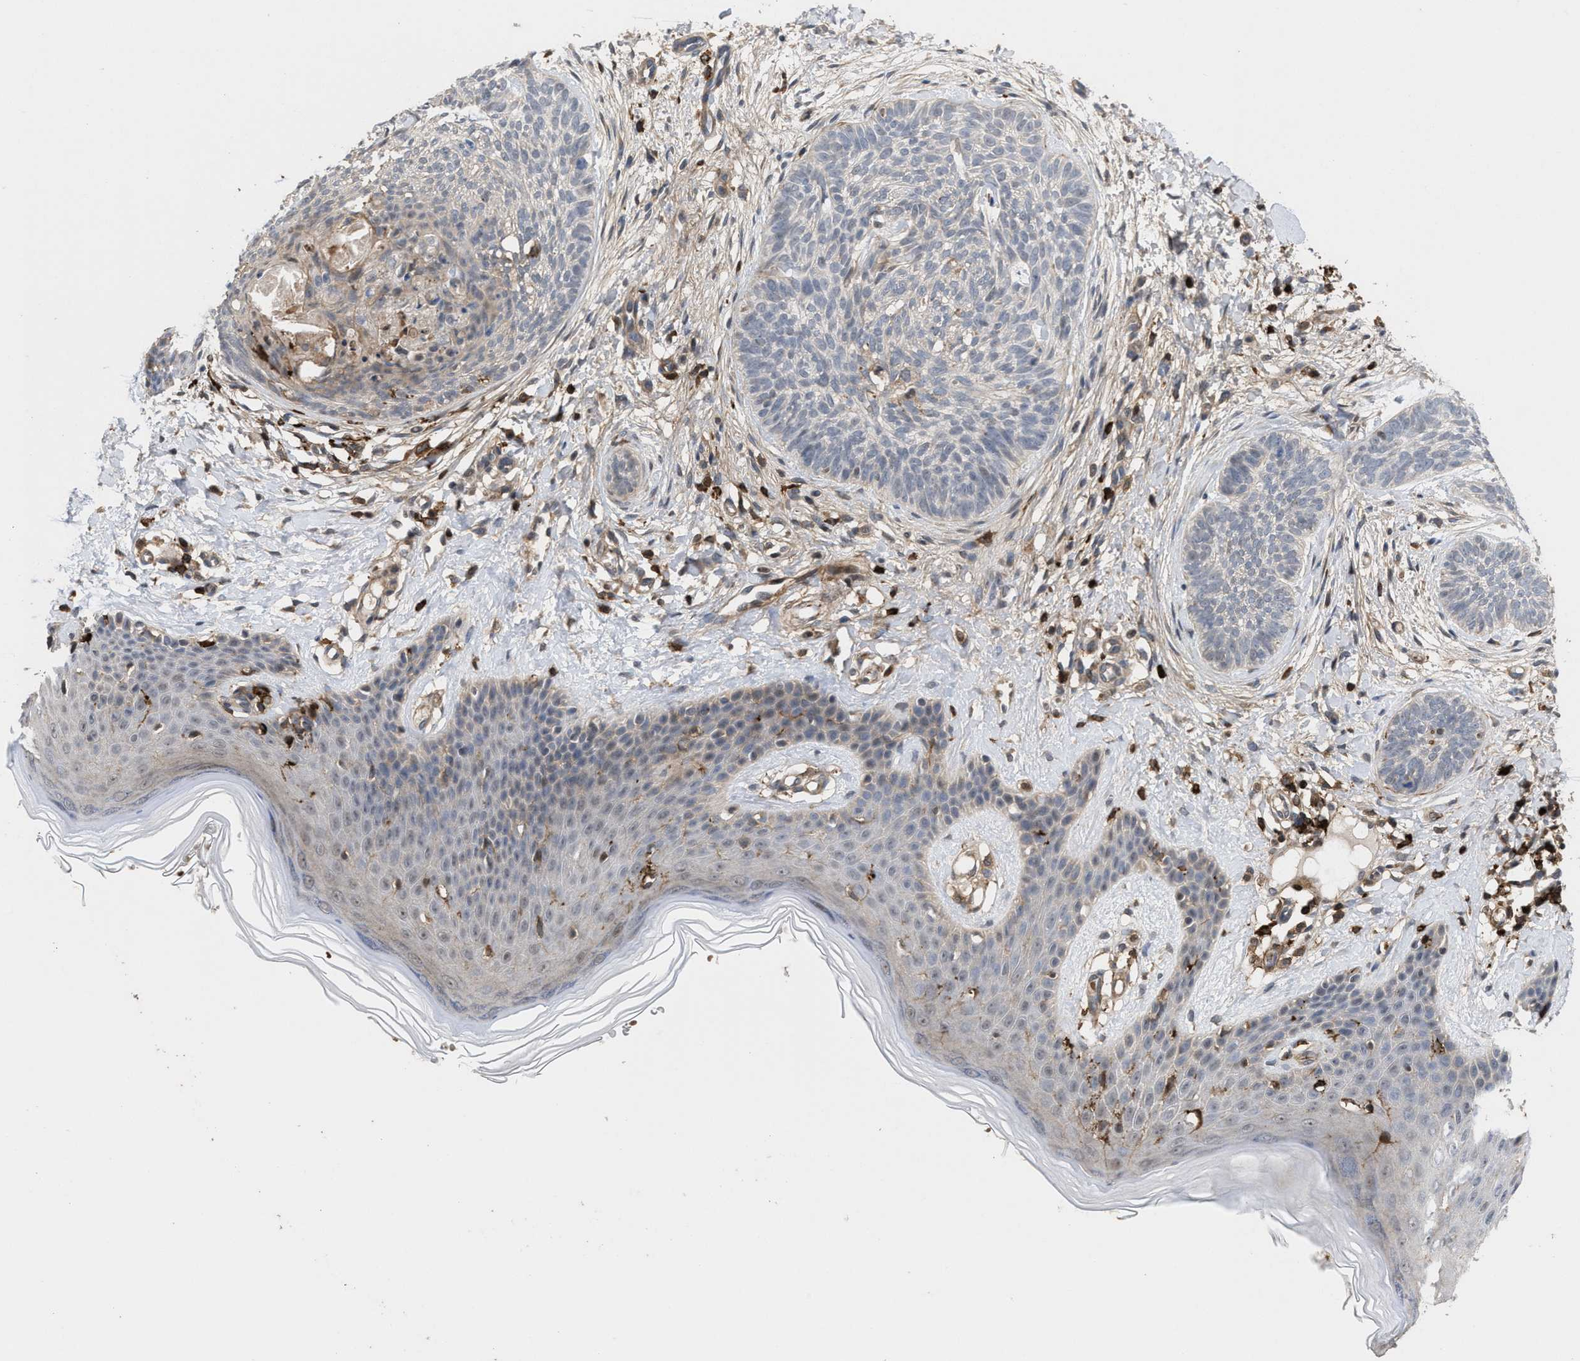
{"staining": {"intensity": "negative", "quantity": "none", "location": "none"}, "tissue": "skin cancer", "cell_type": "Tumor cells", "image_type": "cancer", "snomed": [{"axis": "morphology", "description": "Basal cell carcinoma"}, {"axis": "topography", "description": "Skin"}], "caption": "Skin cancer (basal cell carcinoma) was stained to show a protein in brown. There is no significant expression in tumor cells.", "gene": "PTPRE", "patient": {"sex": "female", "age": 59}}